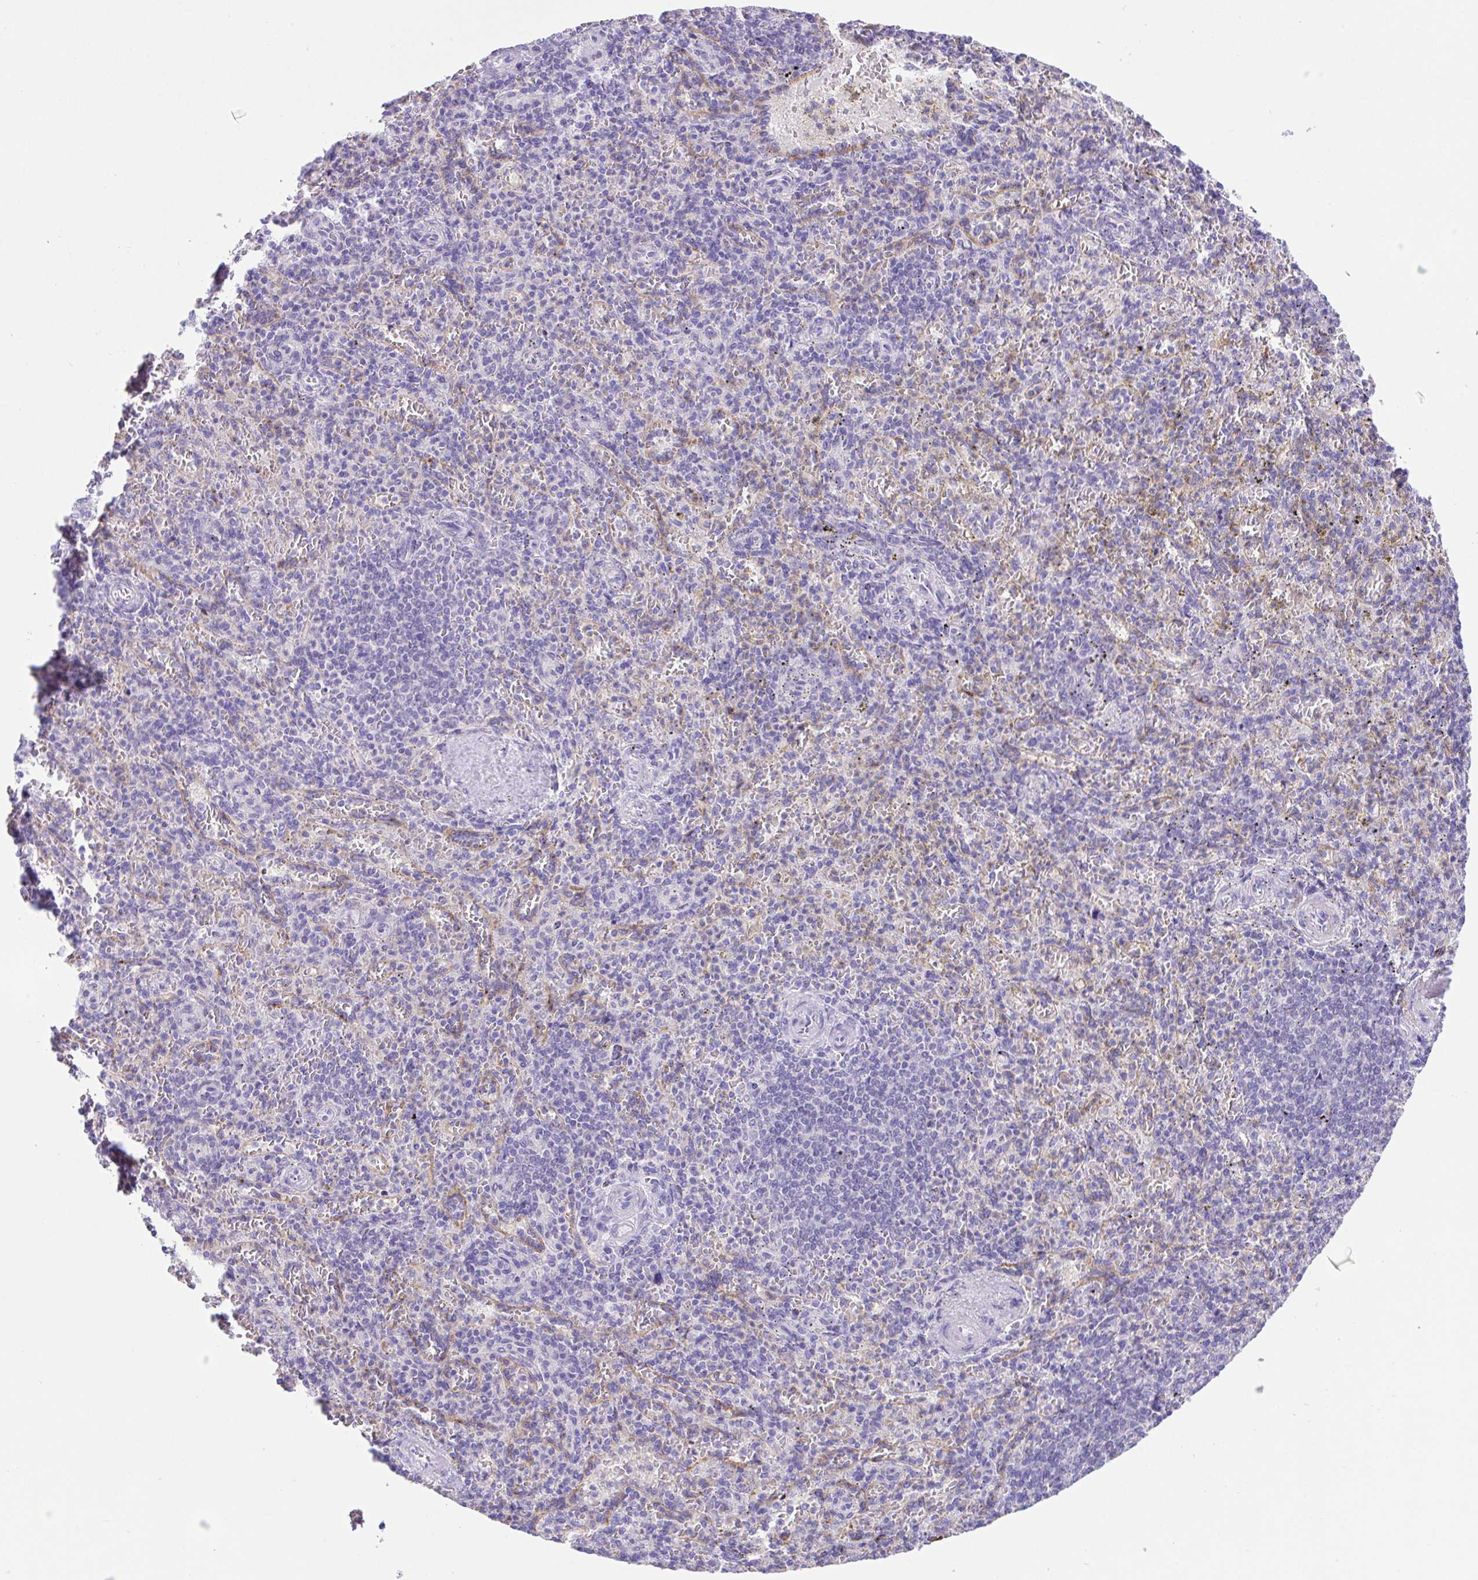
{"staining": {"intensity": "negative", "quantity": "none", "location": "none"}, "tissue": "spleen", "cell_type": "Cells in red pulp", "image_type": "normal", "snomed": [{"axis": "morphology", "description": "Normal tissue, NOS"}, {"axis": "topography", "description": "Spleen"}], "caption": "This histopathology image is of benign spleen stained with immunohistochemistry (IHC) to label a protein in brown with the nuclei are counter-stained blue. There is no positivity in cells in red pulp. (Brightfield microscopy of DAB (3,3'-diaminobenzidine) immunohistochemistry at high magnification).", "gene": "HACD4", "patient": {"sex": "female", "age": 74}}